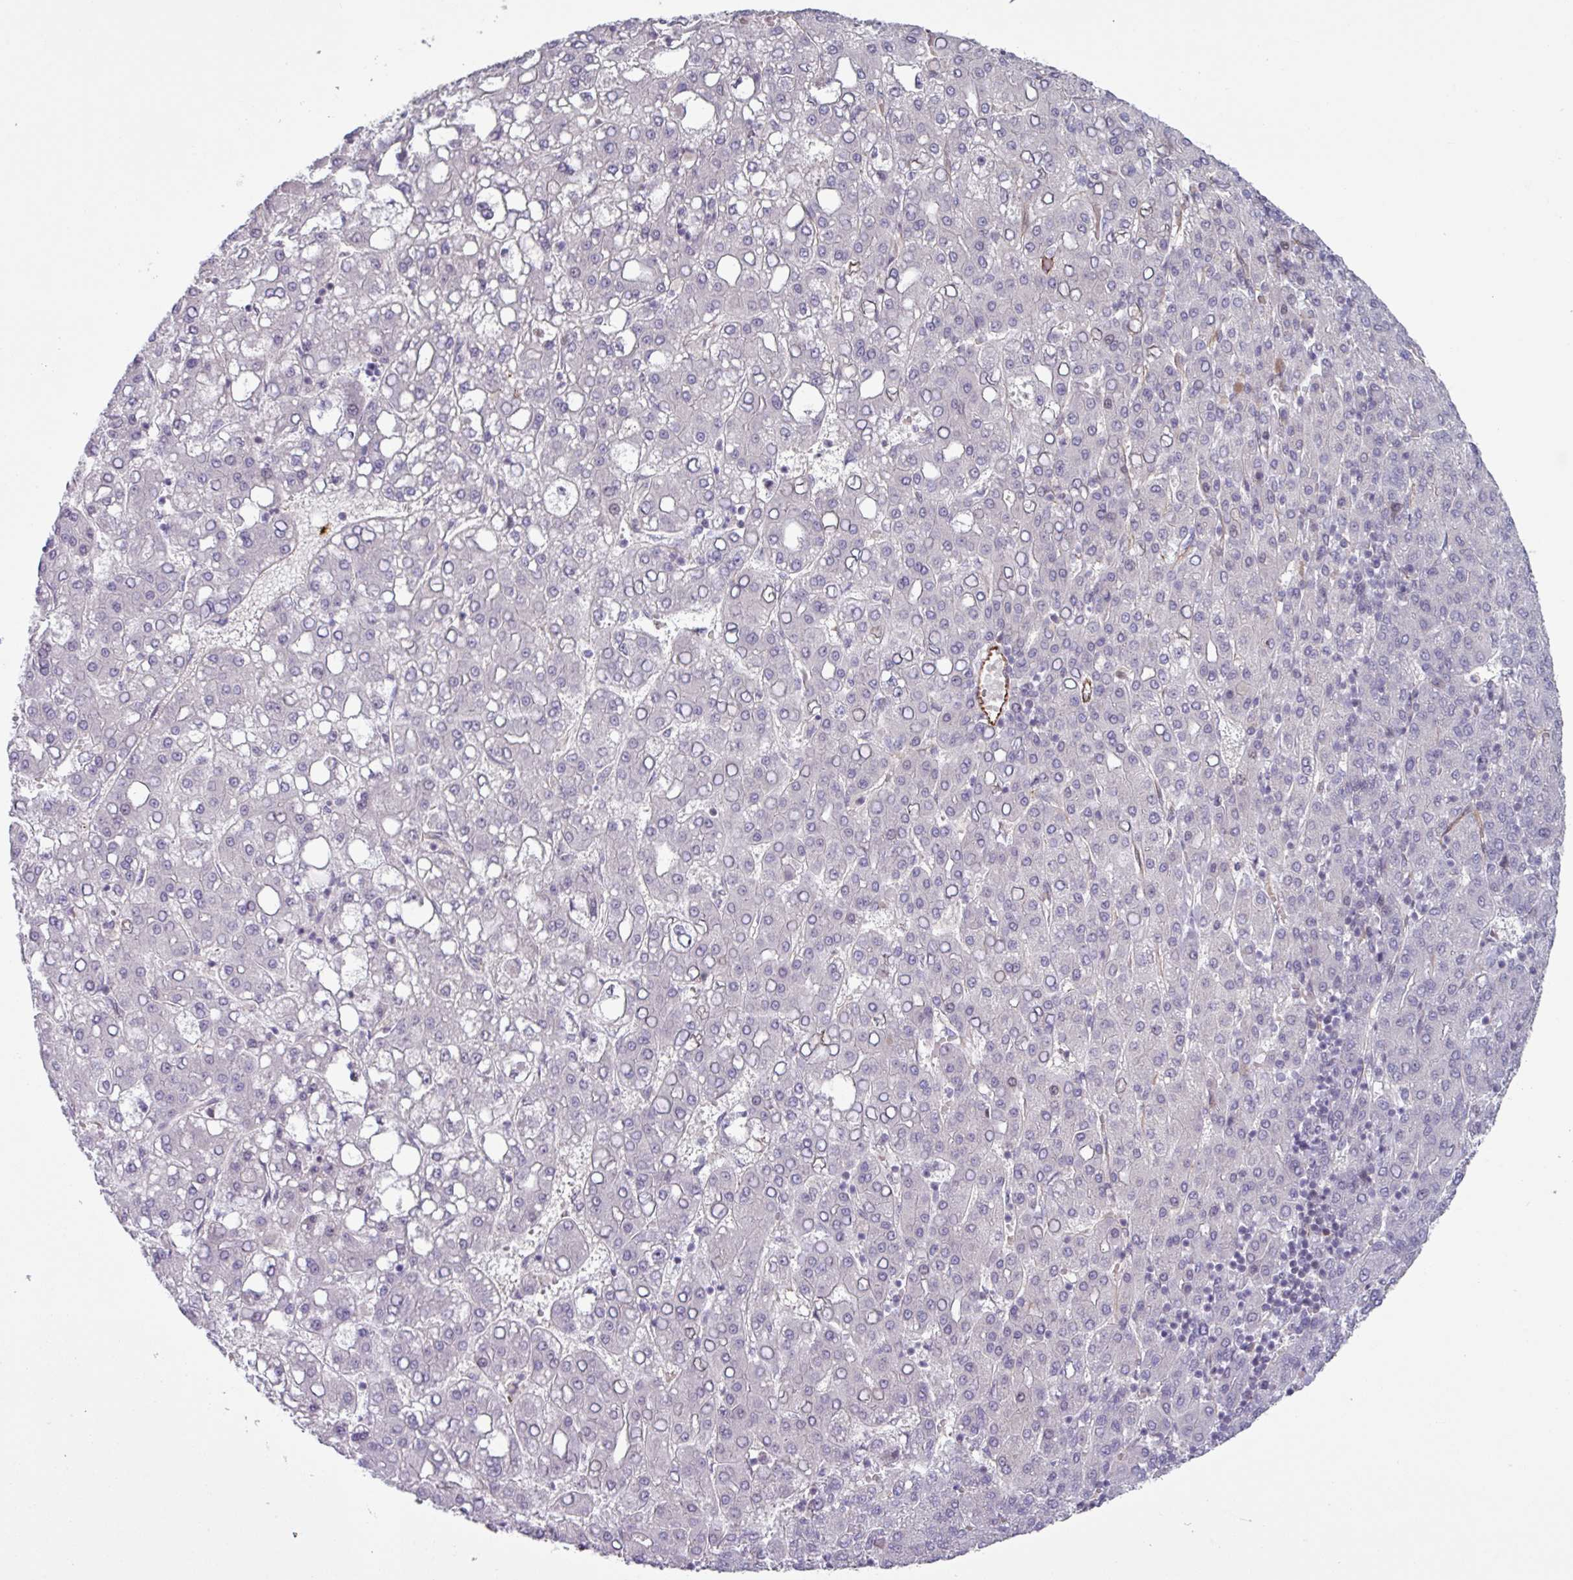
{"staining": {"intensity": "negative", "quantity": "none", "location": "none"}, "tissue": "liver cancer", "cell_type": "Tumor cells", "image_type": "cancer", "snomed": [{"axis": "morphology", "description": "Carcinoma, Hepatocellular, NOS"}, {"axis": "topography", "description": "Liver"}], "caption": "Immunohistochemistry photomicrograph of liver cancer stained for a protein (brown), which demonstrates no expression in tumor cells.", "gene": "CHD3", "patient": {"sex": "male", "age": 65}}